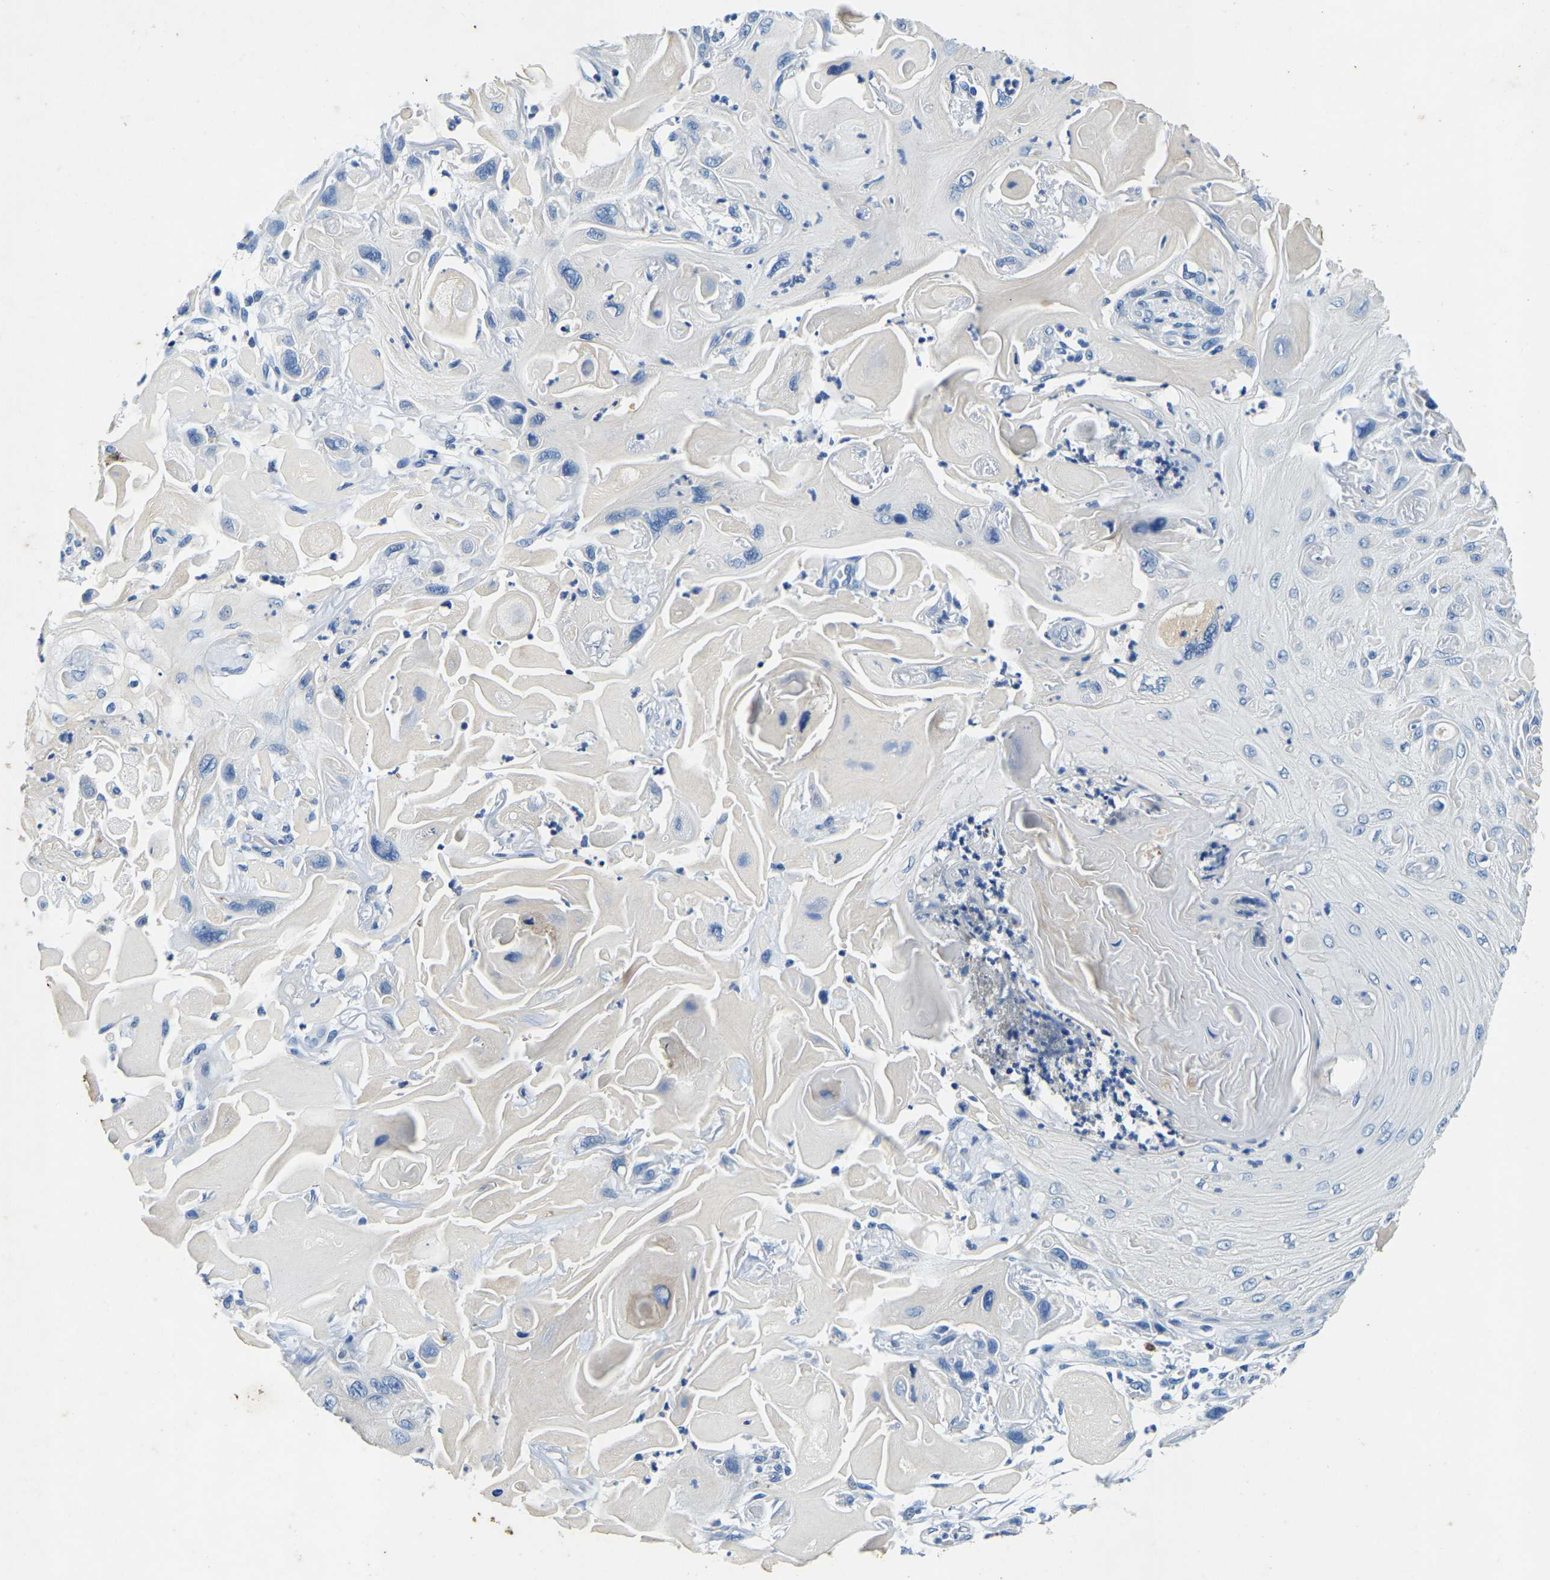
{"staining": {"intensity": "negative", "quantity": "none", "location": "none"}, "tissue": "skin cancer", "cell_type": "Tumor cells", "image_type": "cancer", "snomed": [{"axis": "morphology", "description": "Squamous cell carcinoma, NOS"}, {"axis": "topography", "description": "Skin"}], "caption": "An image of skin cancer stained for a protein exhibits no brown staining in tumor cells. (DAB immunohistochemistry, high magnification).", "gene": "UBN2", "patient": {"sex": "female", "age": 77}}